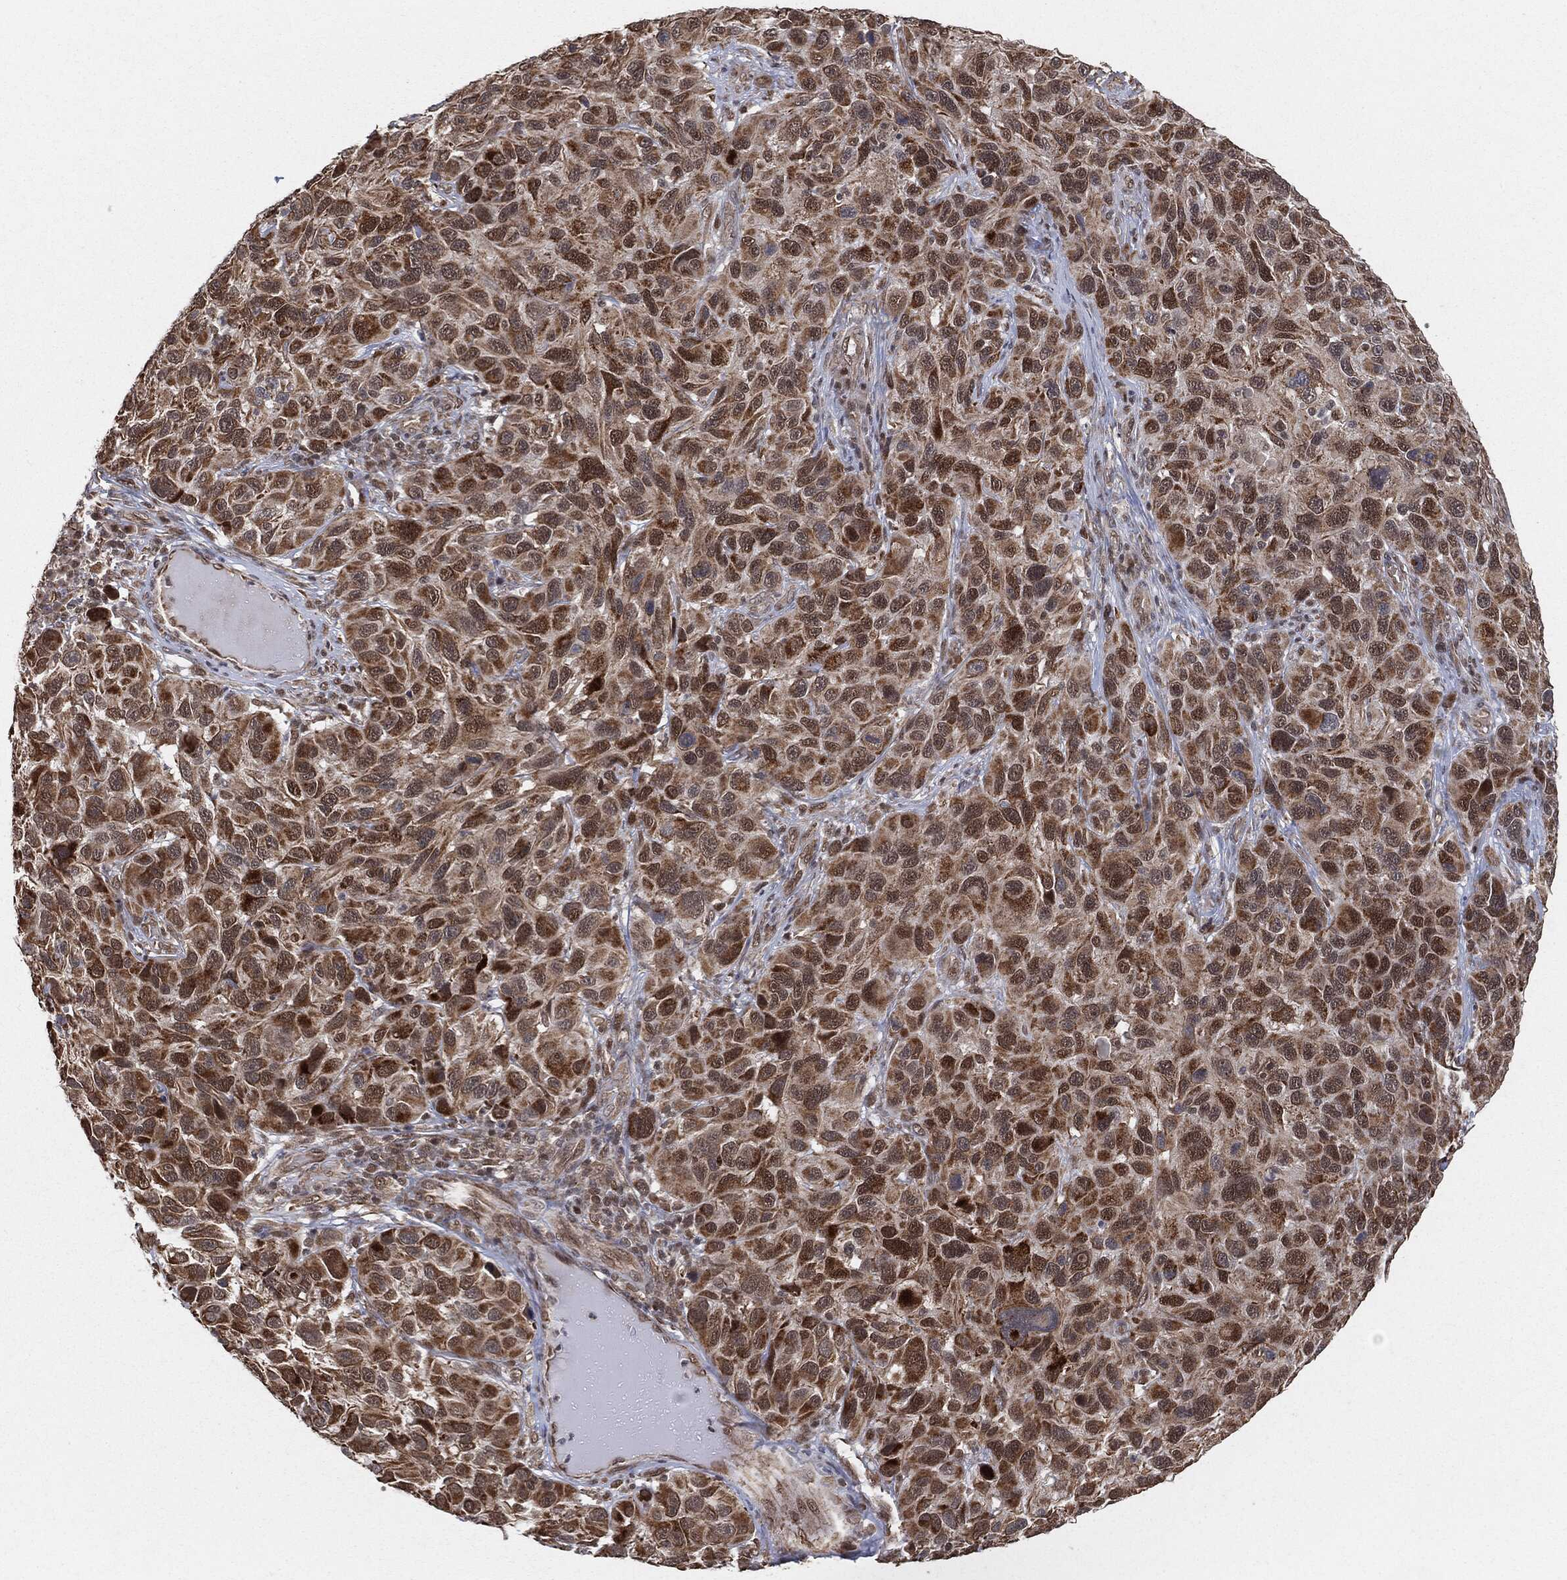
{"staining": {"intensity": "strong", "quantity": "25%-75%", "location": "cytoplasmic/membranous"}, "tissue": "melanoma", "cell_type": "Tumor cells", "image_type": "cancer", "snomed": [{"axis": "morphology", "description": "Malignant melanoma, NOS"}, {"axis": "topography", "description": "Skin"}], "caption": "Tumor cells show high levels of strong cytoplasmic/membranous staining in about 25%-75% of cells in melanoma. The protein of interest is shown in brown color, while the nuclei are stained blue.", "gene": "TP53RK", "patient": {"sex": "male", "age": 53}}